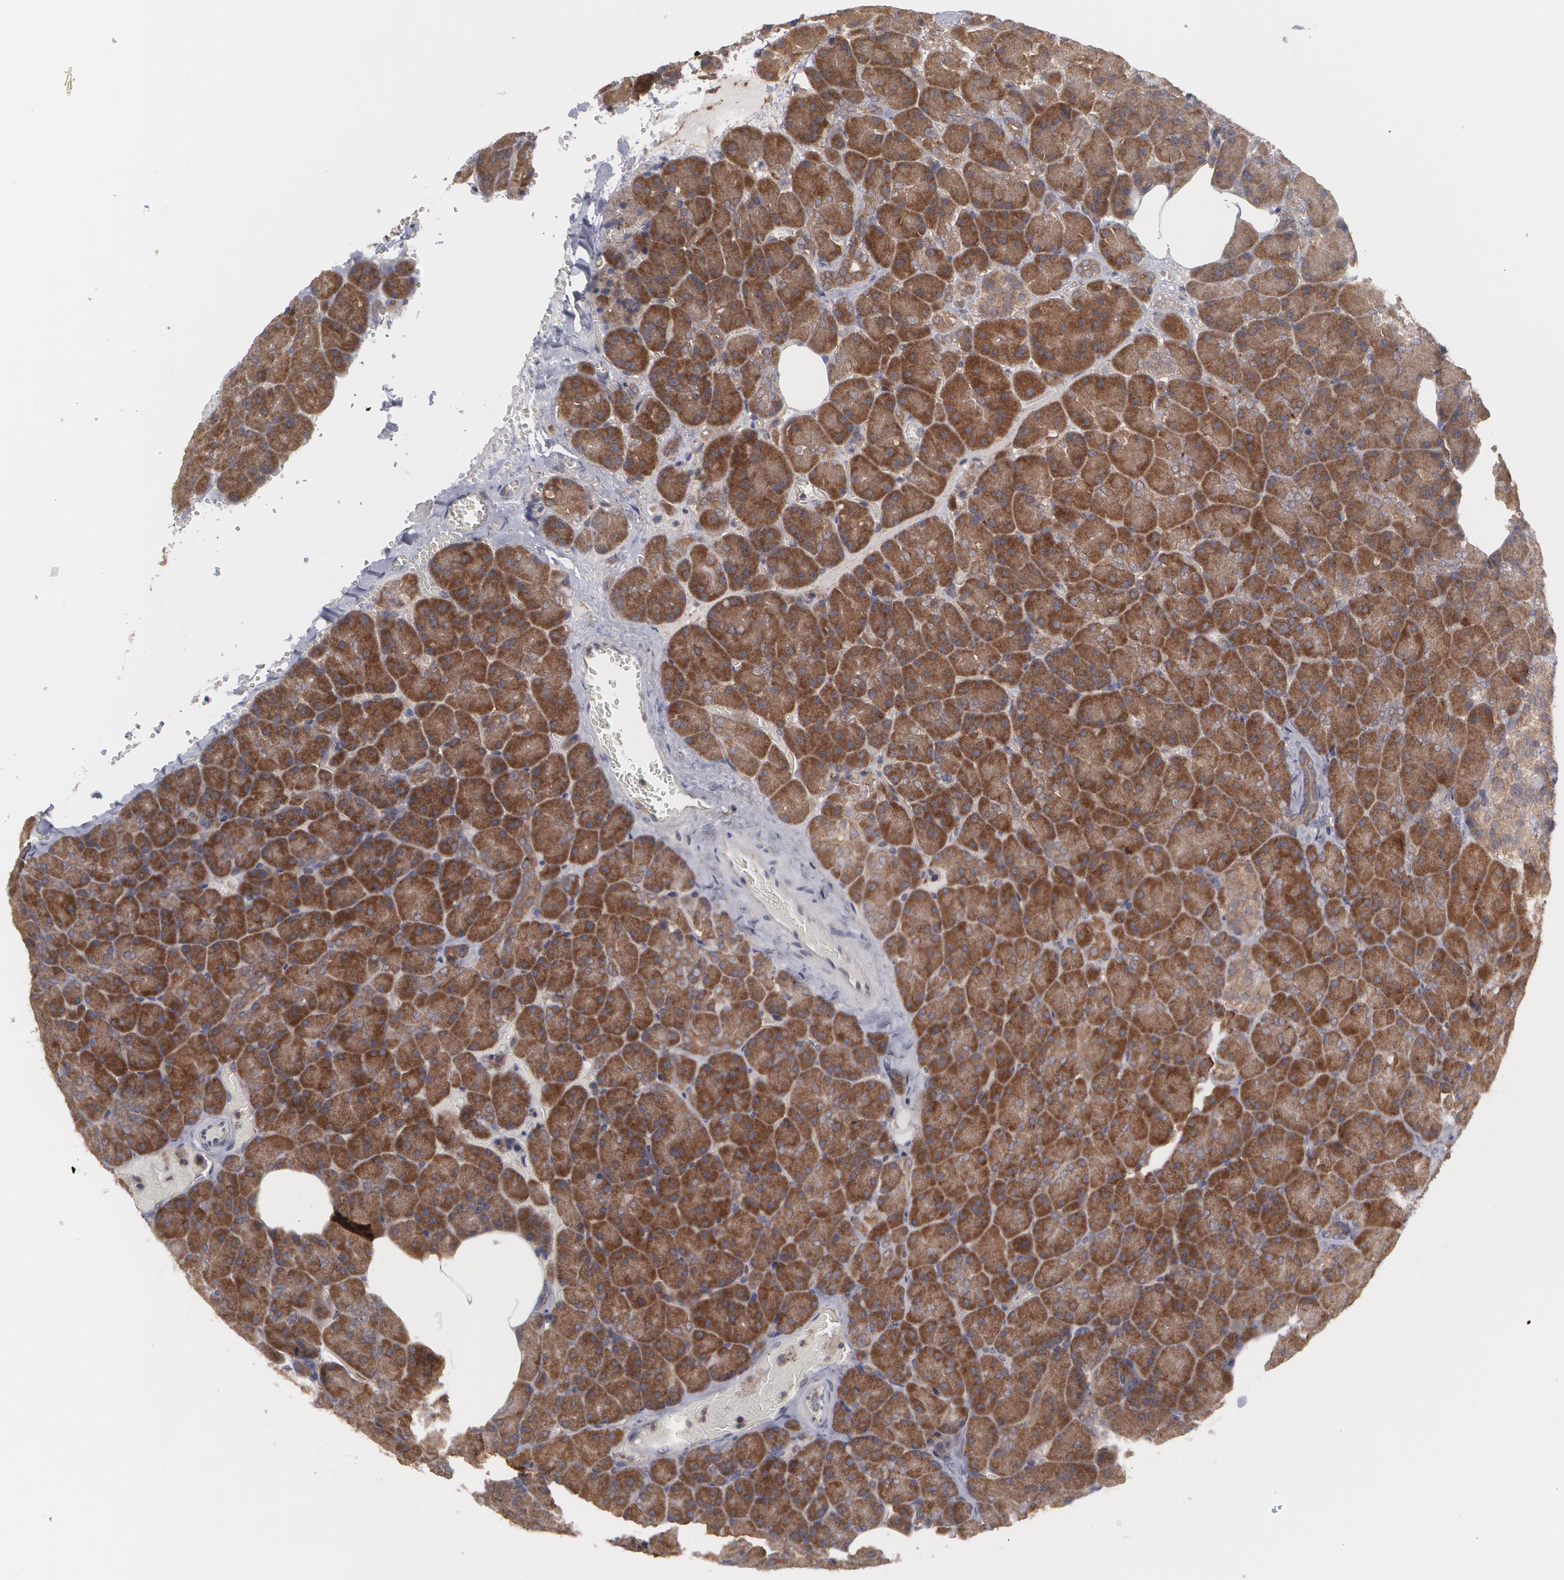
{"staining": {"intensity": "strong", "quantity": ">75%", "location": "cytoplasmic/membranous"}, "tissue": "carcinoid", "cell_type": "Tumor cells", "image_type": "cancer", "snomed": [{"axis": "morphology", "description": "Normal tissue, NOS"}, {"axis": "morphology", "description": "Carcinoid, malignant, NOS"}, {"axis": "topography", "description": "Pancreas"}], "caption": "Protein expression analysis of carcinoid (malignant) displays strong cytoplasmic/membranous positivity in approximately >75% of tumor cells.", "gene": "BMP6", "patient": {"sex": "female", "age": 35}}